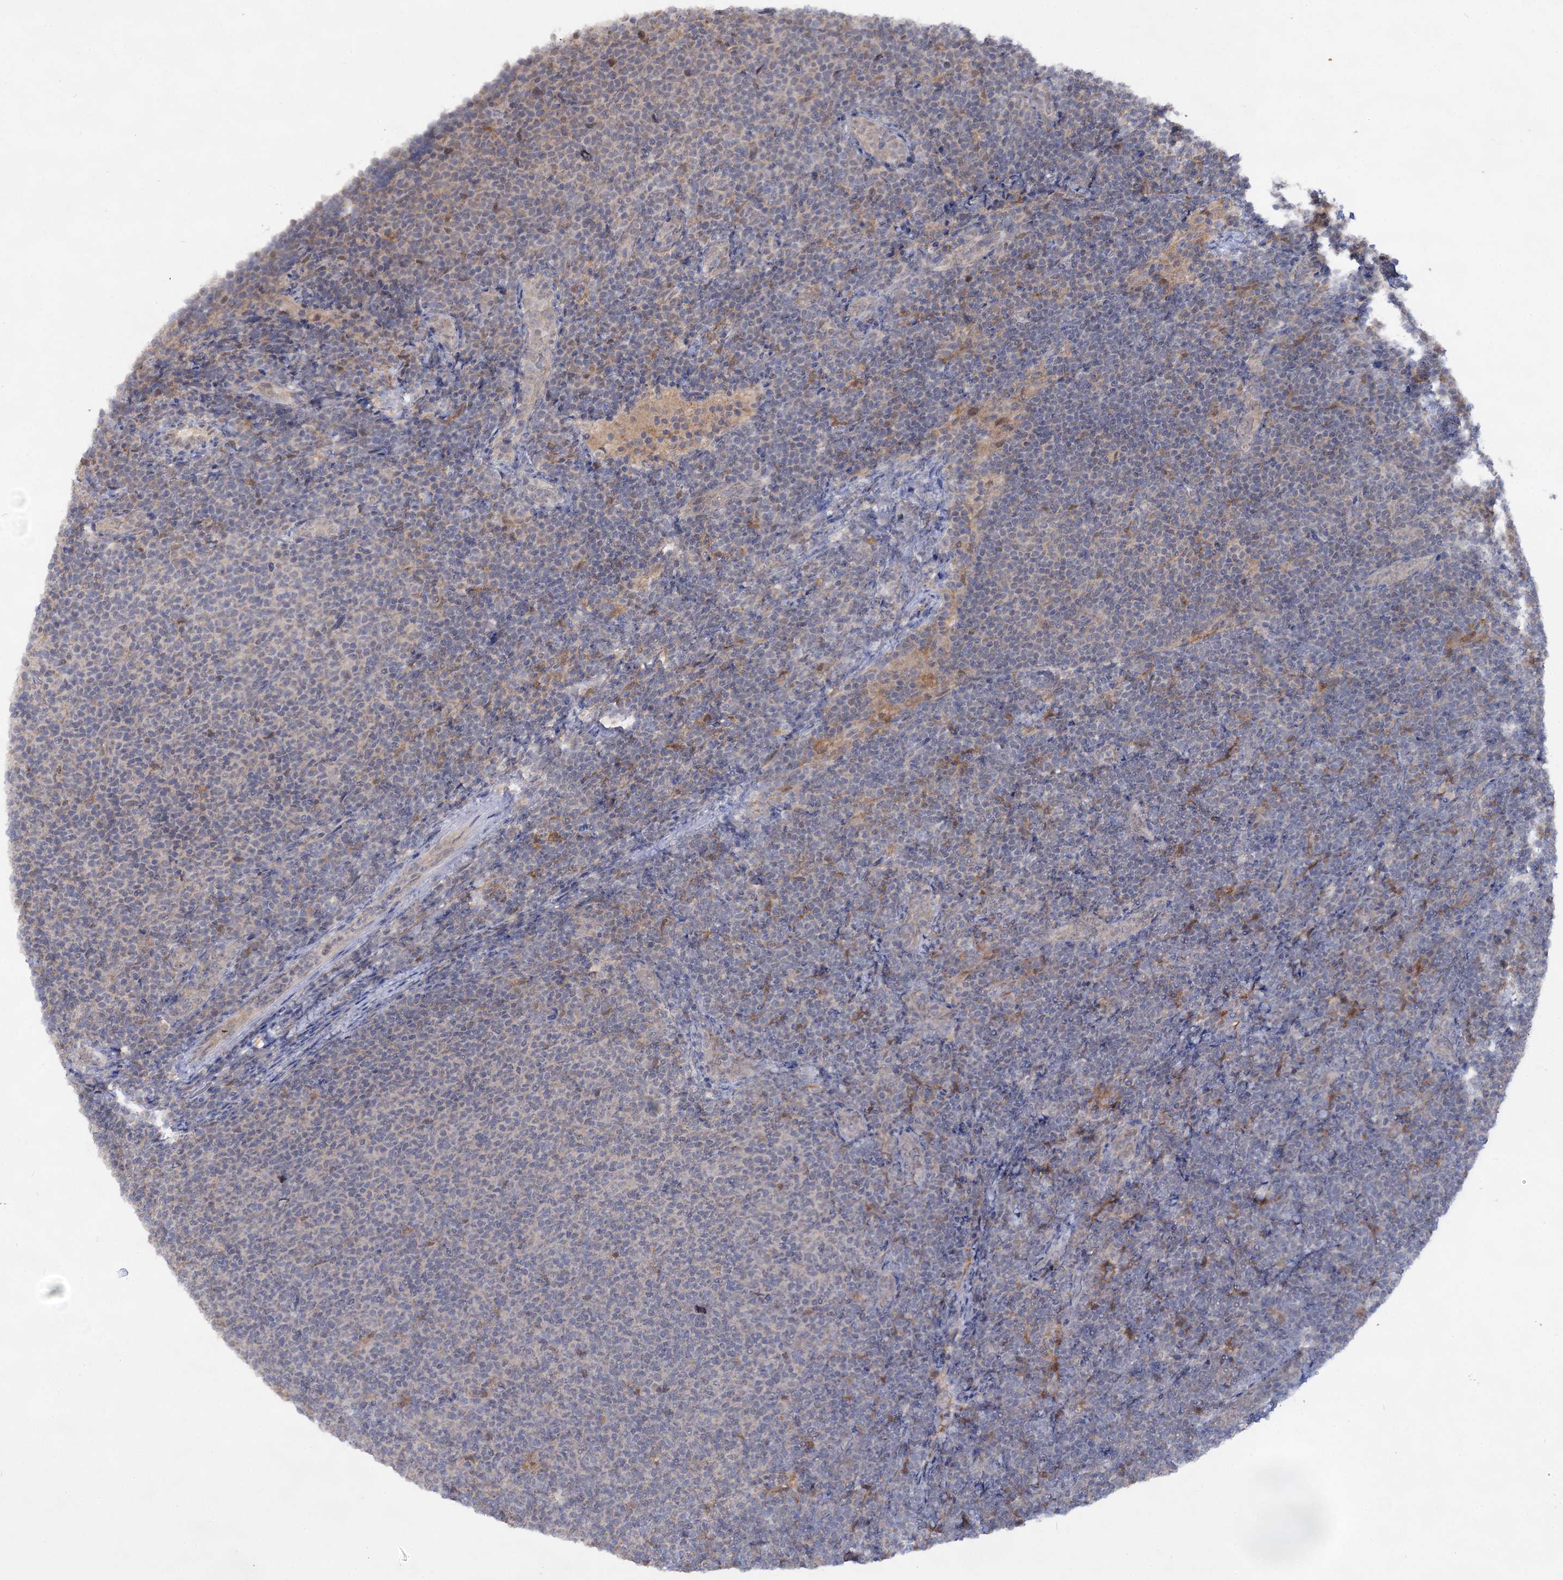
{"staining": {"intensity": "negative", "quantity": "none", "location": "none"}, "tissue": "lymphoma", "cell_type": "Tumor cells", "image_type": "cancer", "snomed": [{"axis": "morphology", "description": "Malignant lymphoma, non-Hodgkin's type, Low grade"}, {"axis": "topography", "description": "Lymph node"}], "caption": "Protein analysis of lymphoma exhibits no significant staining in tumor cells. (DAB IHC, high magnification).", "gene": "ACTR6", "patient": {"sex": "male", "age": 66}}